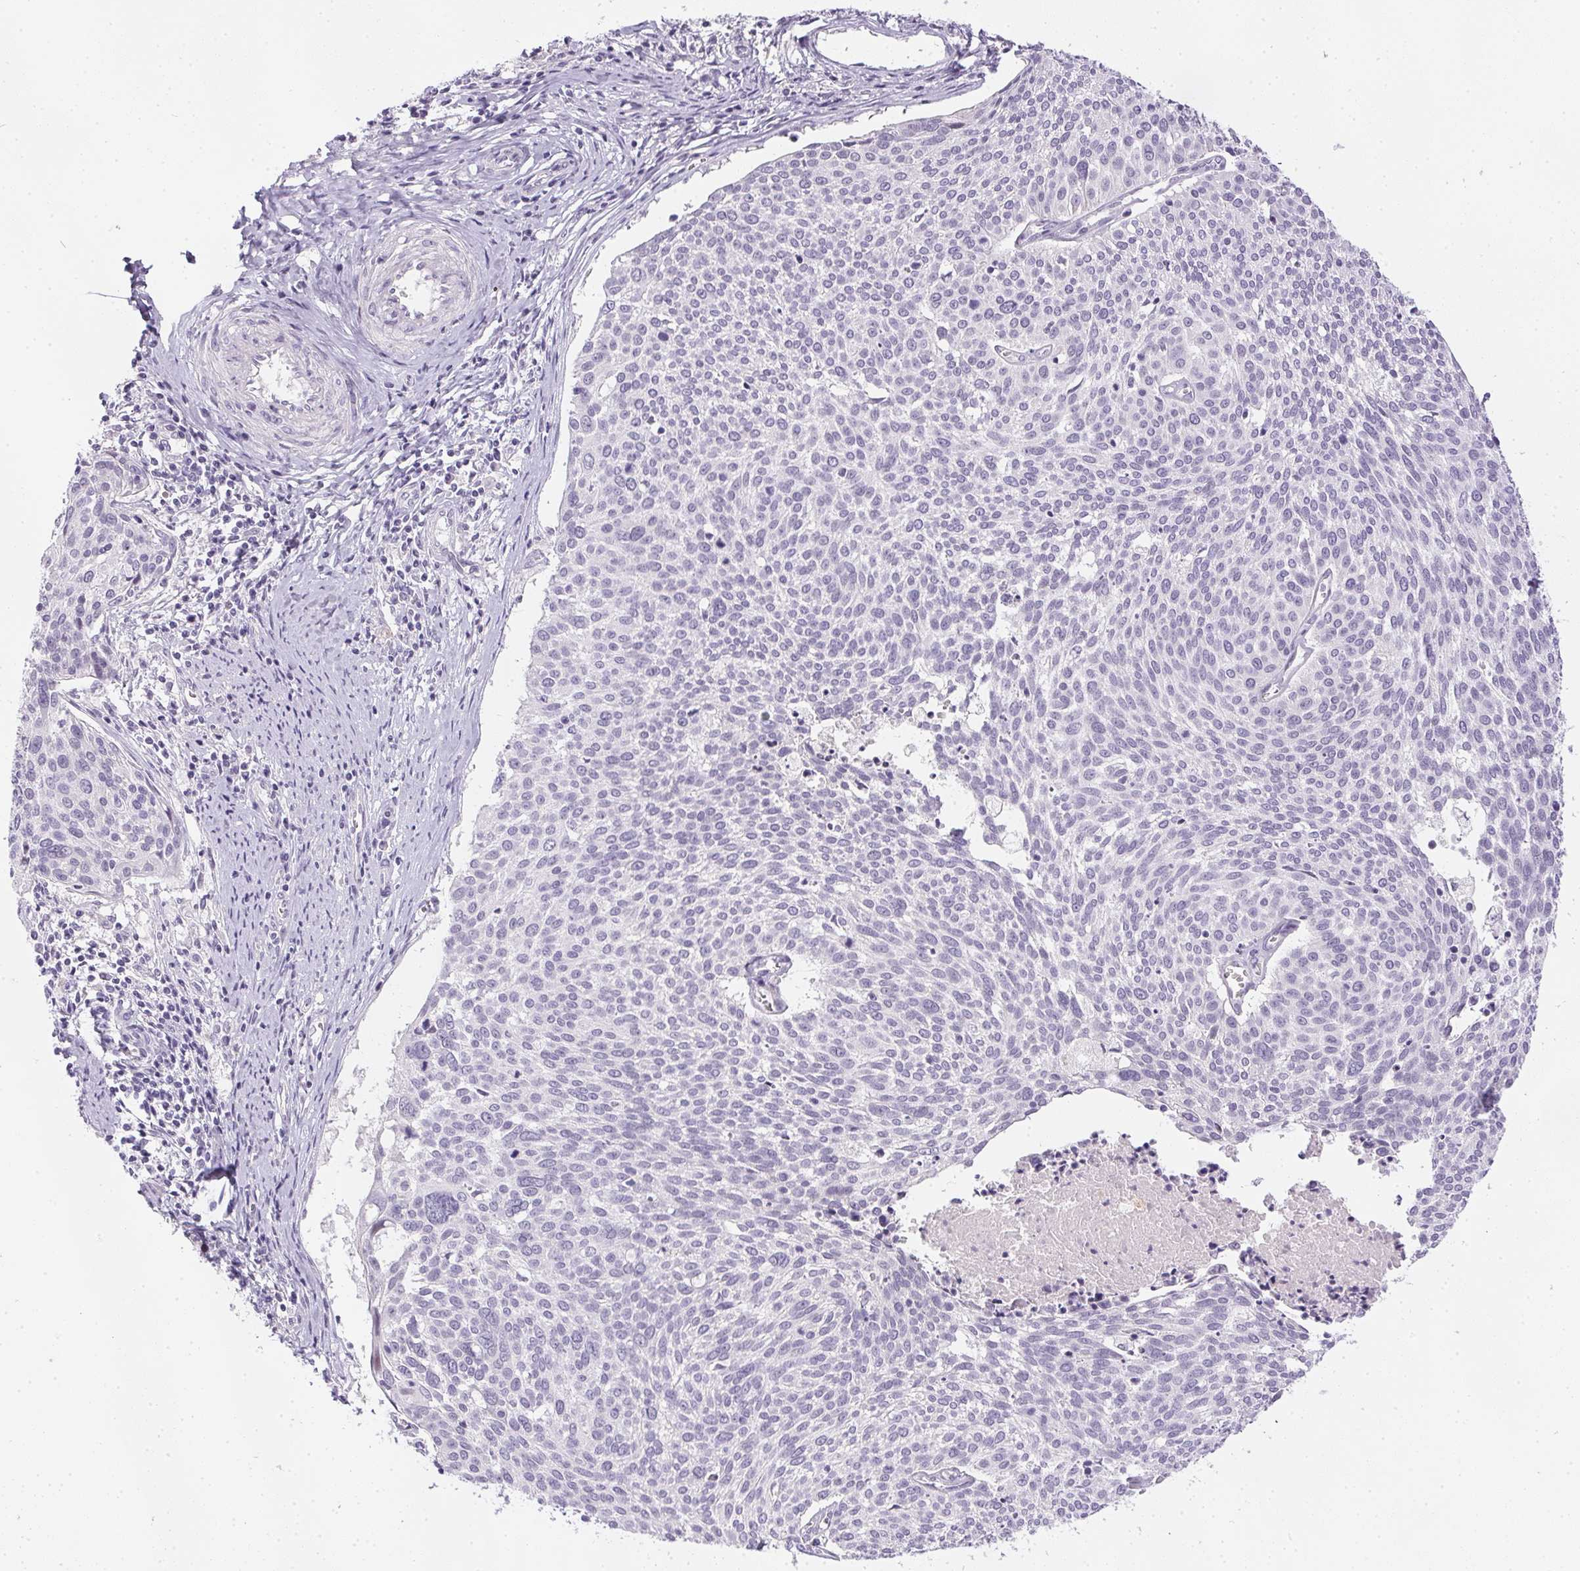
{"staining": {"intensity": "negative", "quantity": "none", "location": "none"}, "tissue": "cervical cancer", "cell_type": "Tumor cells", "image_type": "cancer", "snomed": [{"axis": "morphology", "description": "Squamous cell carcinoma, NOS"}, {"axis": "topography", "description": "Cervix"}], "caption": "This micrograph is of cervical cancer stained with IHC to label a protein in brown with the nuclei are counter-stained blue. There is no staining in tumor cells.", "gene": "GSDMC", "patient": {"sex": "female", "age": 39}}